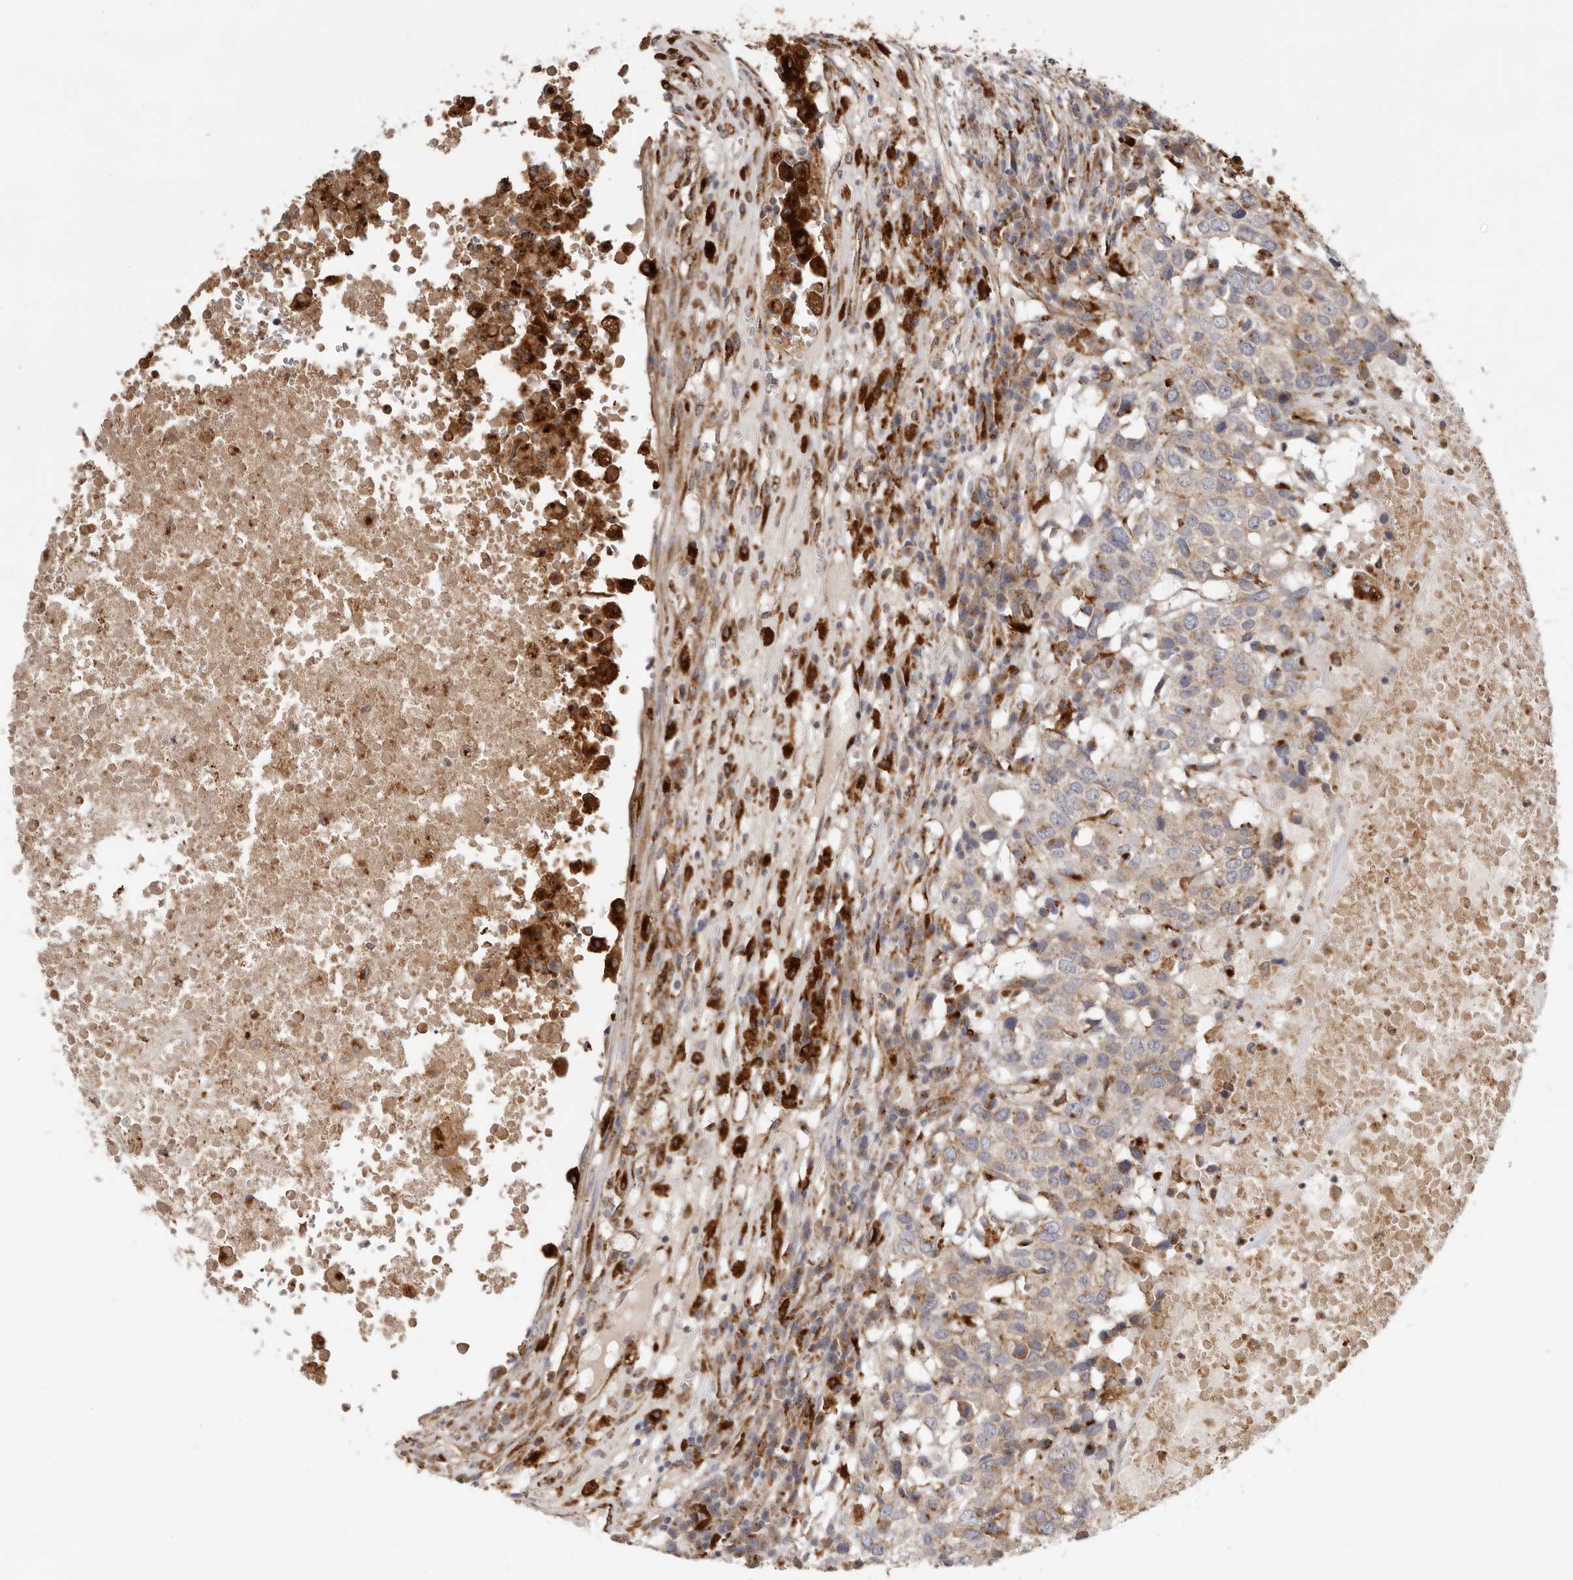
{"staining": {"intensity": "weak", "quantity": ">75%", "location": "cytoplasmic/membranous"}, "tissue": "head and neck cancer", "cell_type": "Tumor cells", "image_type": "cancer", "snomed": [{"axis": "morphology", "description": "Squamous cell carcinoma, NOS"}, {"axis": "topography", "description": "Head-Neck"}], "caption": "This is a micrograph of immunohistochemistry (IHC) staining of squamous cell carcinoma (head and neck), which shows weak expression in the cytoplasmic/membranous of tumor cells.", "gene": "GRN", "patient": {"sex": "male", "age": 66}}